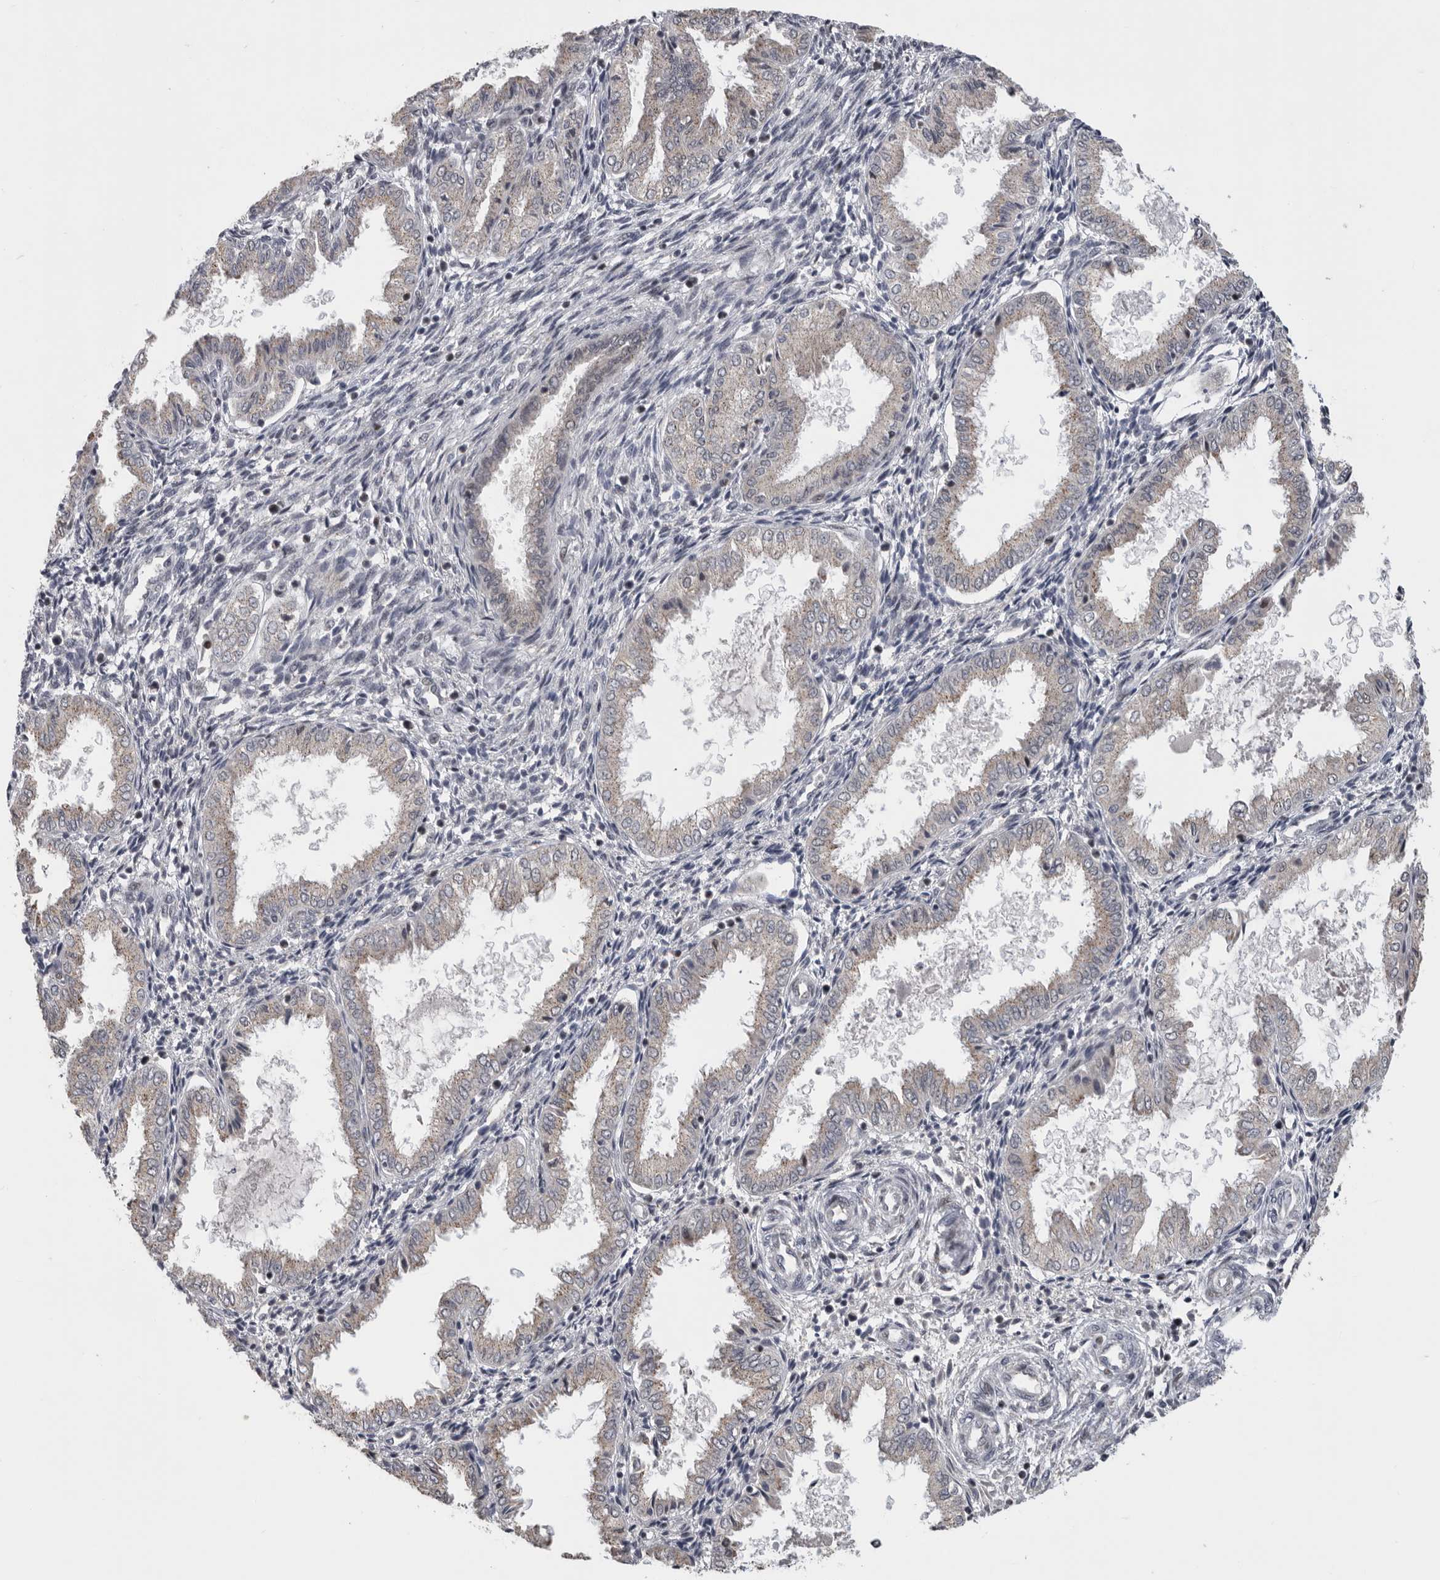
{"staining": {"intensity": "weak", "quantity": "<25%", "location": "nuclear"}, "tissue": "endometrium", "cell_type": "Cells in endometrial stroma", "image_type": "normal", "snomed": [{"axis": "morphology", "description": "Normal tissue, NOS"}, {"axis": "topography", "description": "Endometrium"}], "caption": "A histopathology image of endometrium stained for a protein exhibits no brown staining in cells in endometrial stroma. (DAB IHC with hematoxylin counter stain).", "gene": "PCMTD1", "patient": {"sex": "female", "age": 33}}